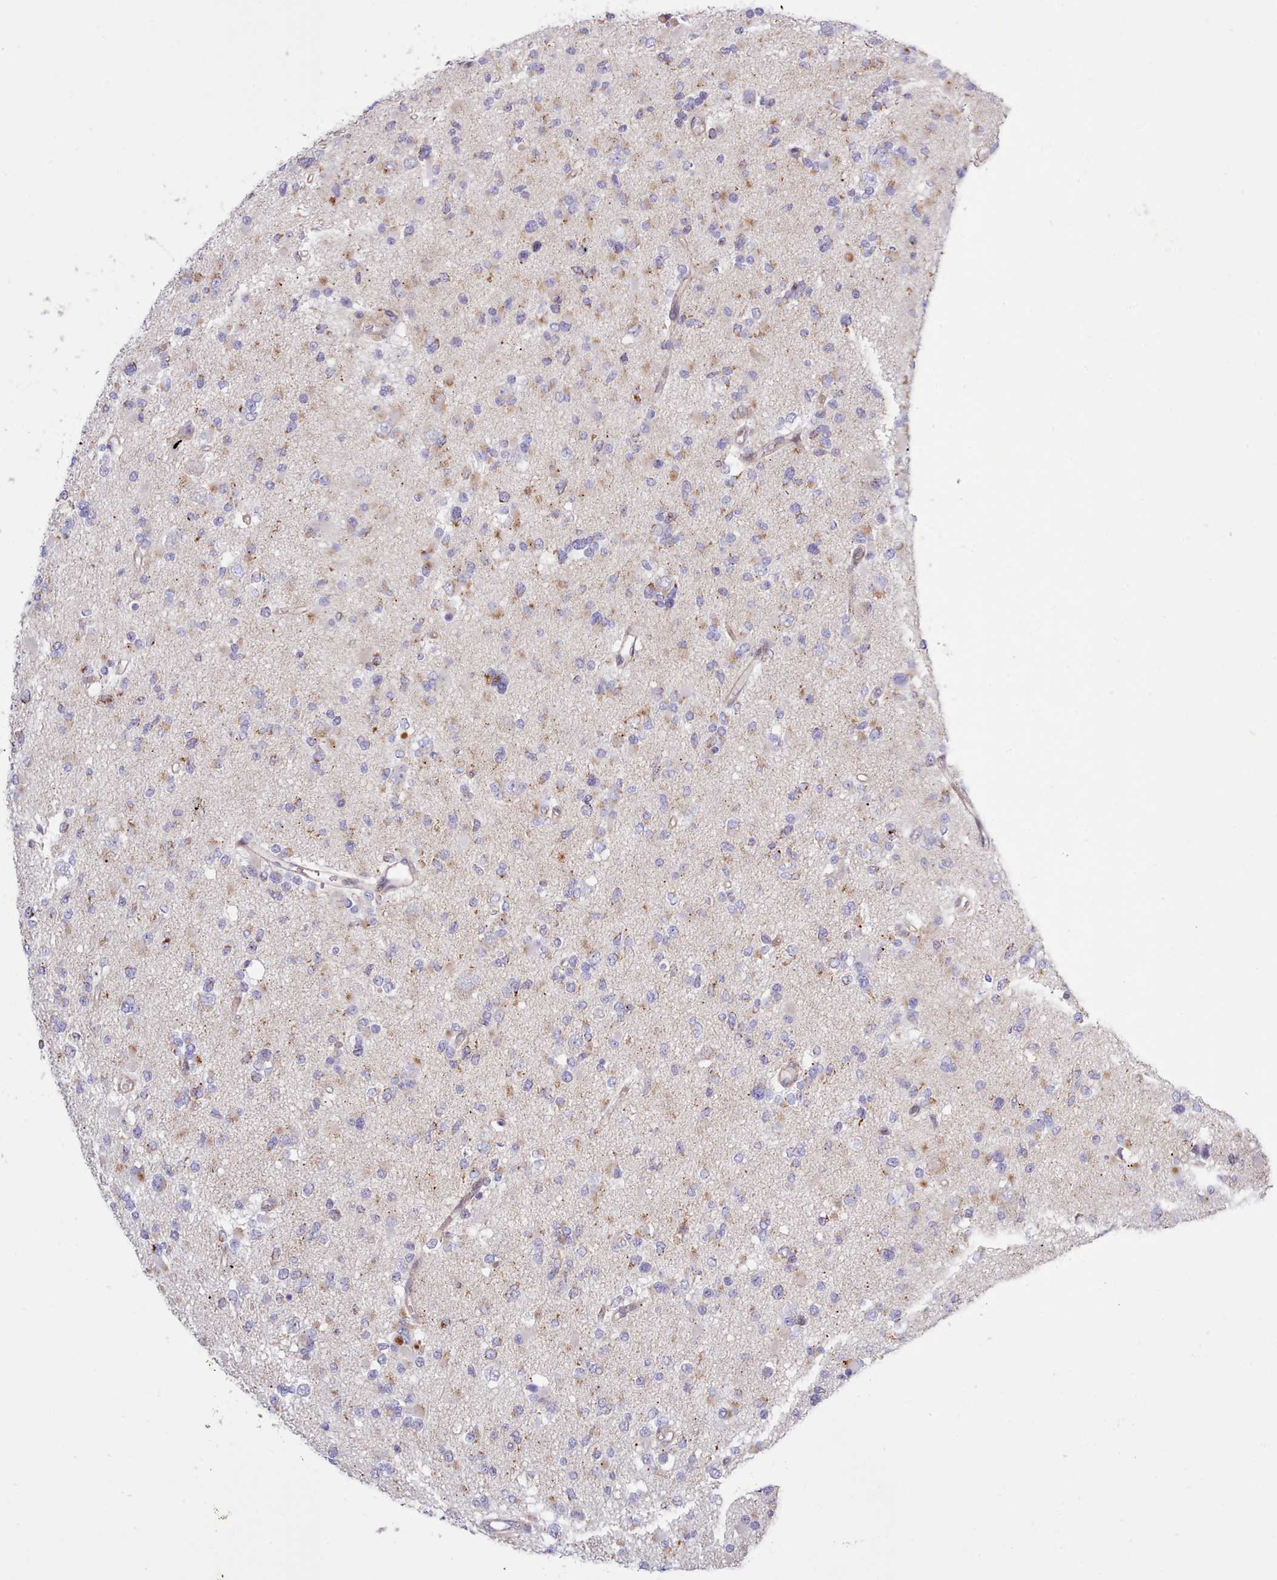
{"staining": {"intensity": "weak", "quantity": "<25%", "location": "cytoplasmic/membranous"}, "tissue": "glioma", "cell_type": "Tumor cells", "image_type": "cancer", "snomed": [{"axis": "morphology", "description": "Glioma, malignant, Low grade"}, {"axis": "topography", "description": "Brain"}], "caption": "Immunohistochemistry (IHC) photomicrograph of neoplastic tissue: human glioma stained with DAB (3,3'-diaminobenzidine) displays no significant protein expression in tumor cells.", "gene": "MRPL21", "patient": {"sex": "female", "age": 22}}